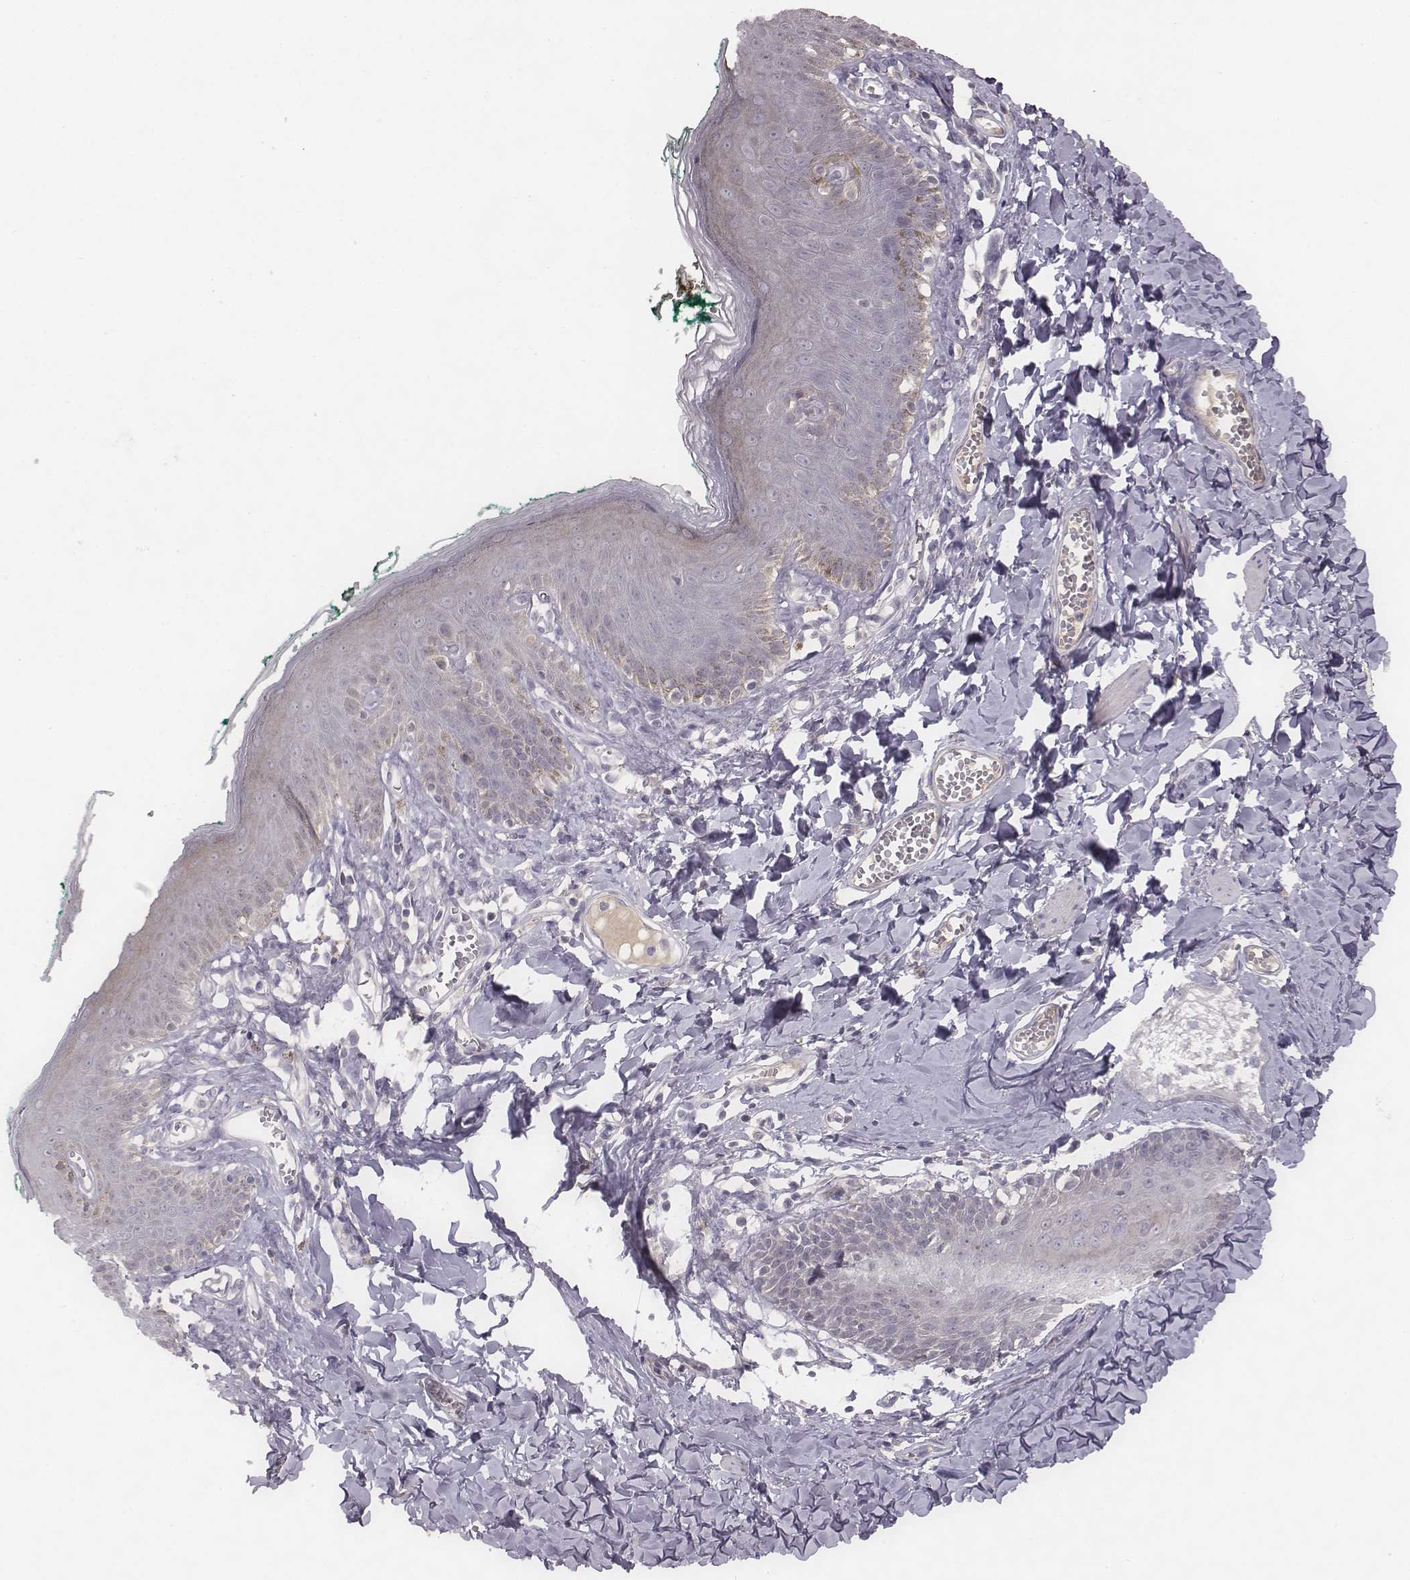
{"staining": {"intensity": "negative", "quantity": "none", "location": "none"}, "tissue": "skin", "cell_type": "Epidermal cells", "image_type": "normal", "snomed": [{"axis": "morphology", "description": "Normal tissue, NOS"}, {"axis": "topography", "description": "Vulva"}, {"axis": "topography", "description": "Peripheral nerve tissue"}], "caption": "This is an IHC photomicrograph of benign skin. There is no staining in epidermal cells.", "gene": "TLX3", "patient": {"sex": "female", "age": 66}}